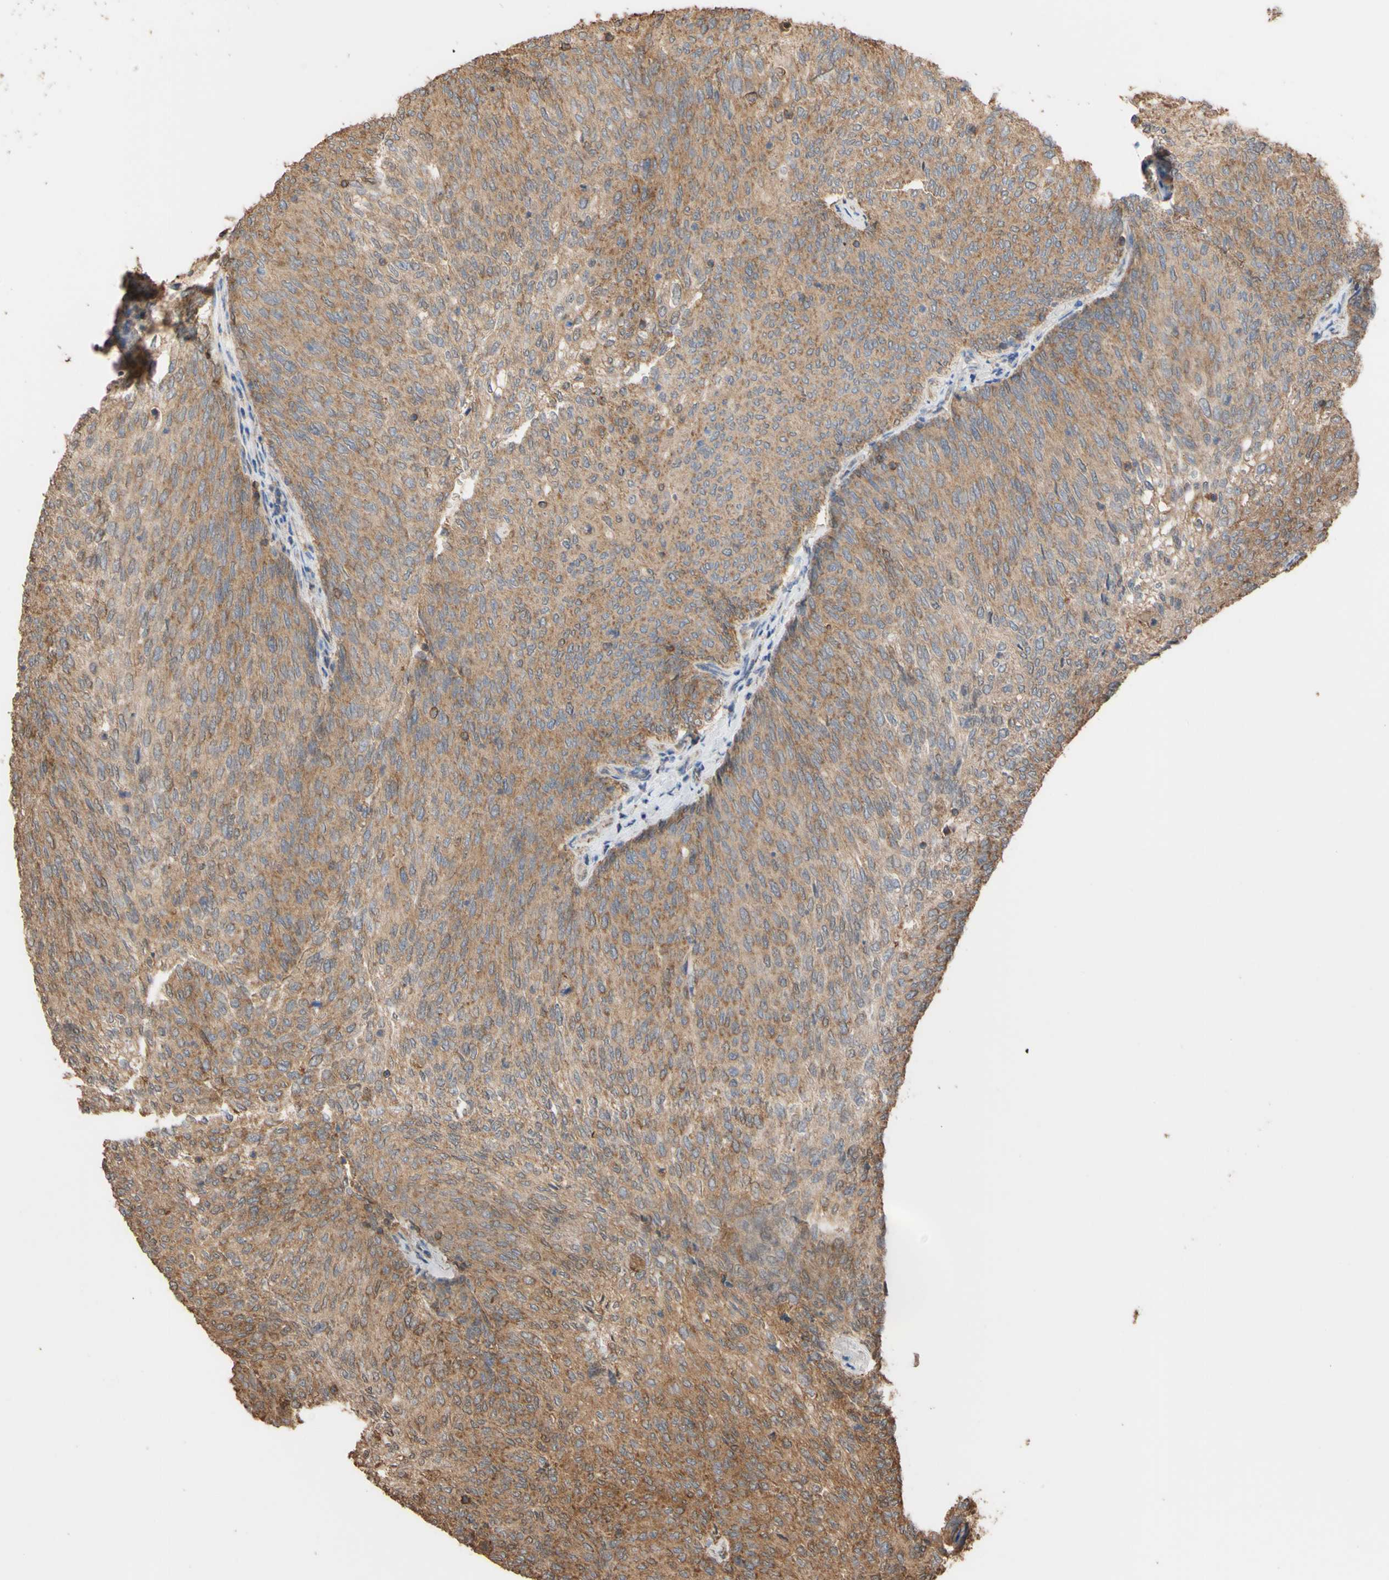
{"staining": {"intensity": "moderate", "quantity": ">75%", "location": "cytoplasmic/membranous"}, "tissue": "urothelial cancer", "cell_type": "Tumor cells", "image_type": "cancer", "snomed": [{"axis": "morphology", "description": "Urothelial carcinoma, Low grade"}, {"axis": "topography", "description": "Urinary bladder"}], "caption": "Urothelial cancer stained with DAB immunohistochemistry (IHC) demonstrates medium levels of moderate cytoplasmic/membranous expression in approximately >75% of tumor cells.", "gene": "ALDH9A1", "patient": {"sex": "female", "age": 79}}